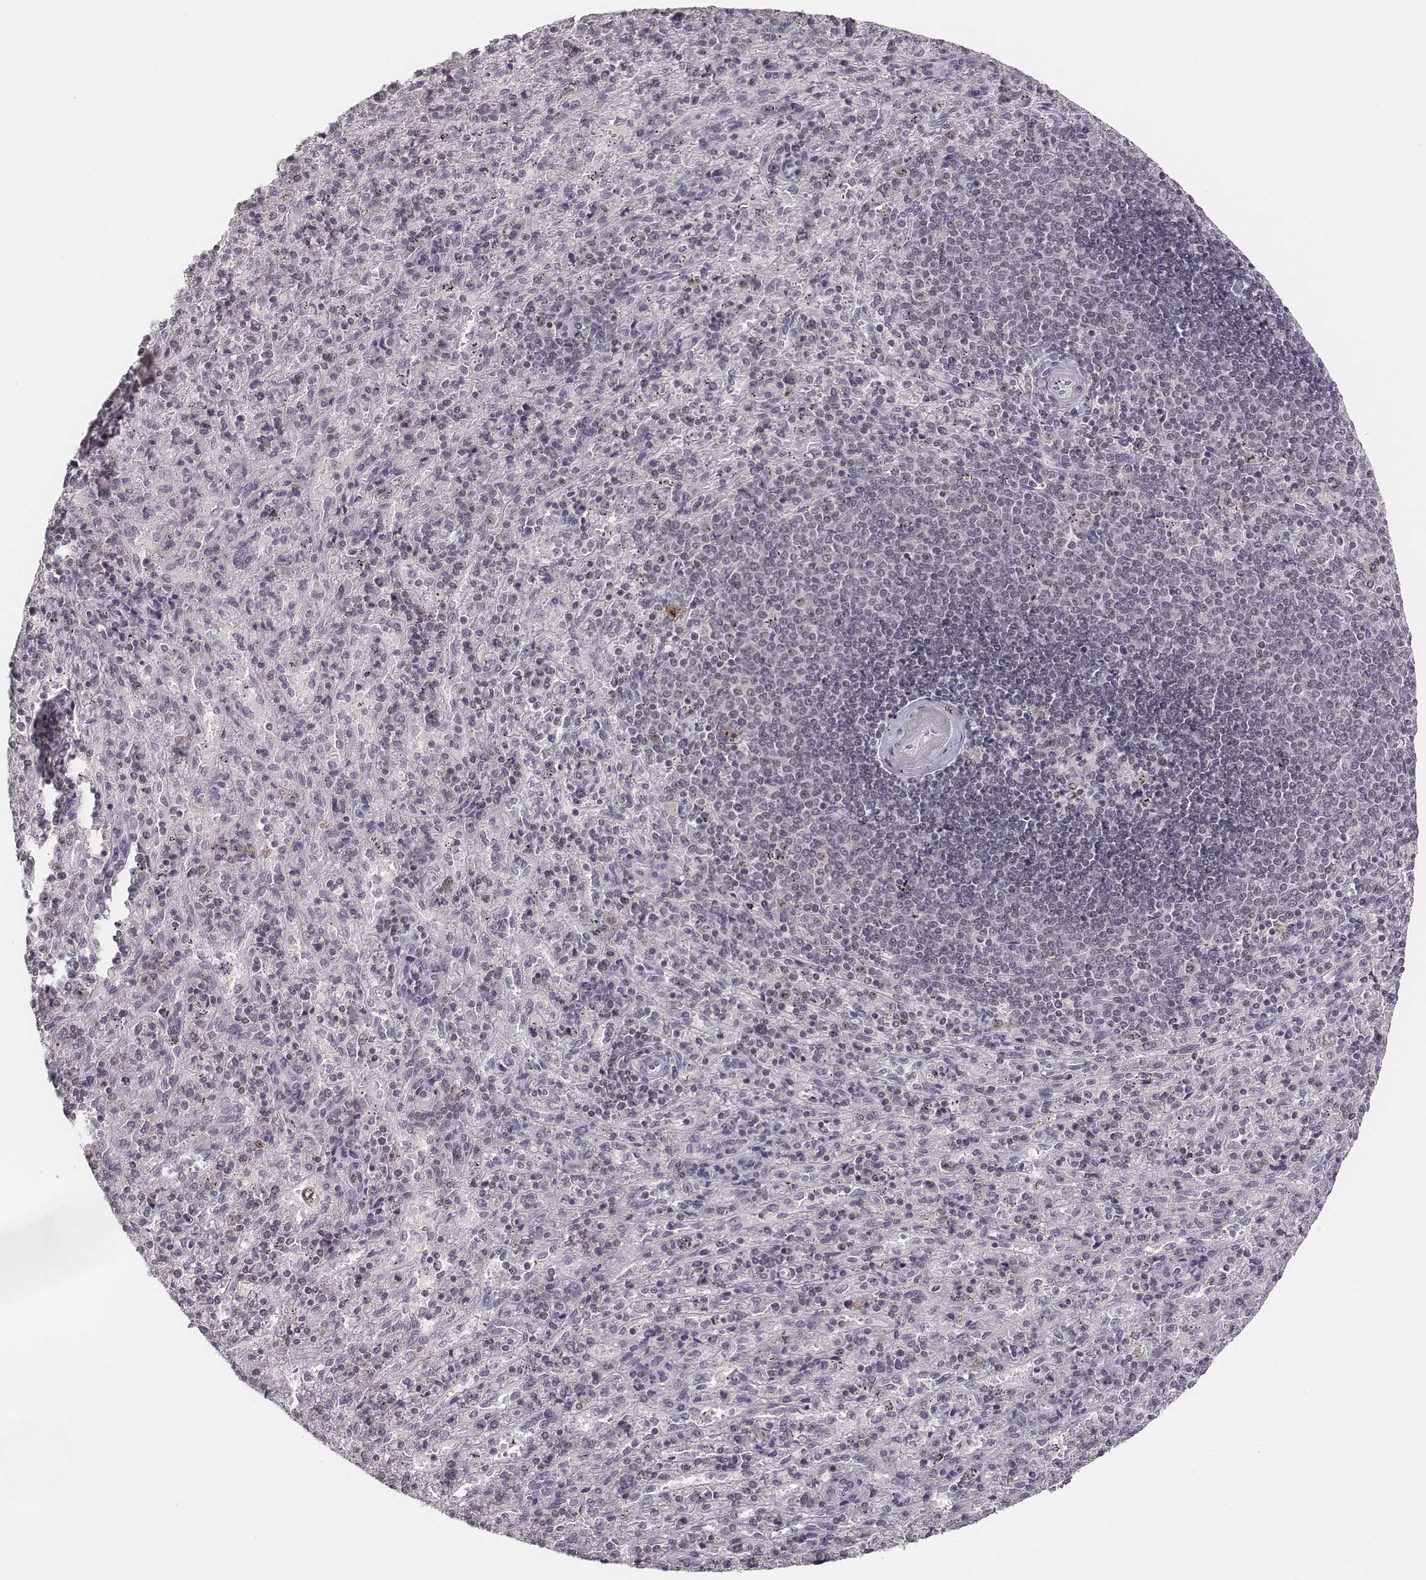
{"staining": {"intensity": "negative", "quantity": "none", "location": "none"}, "tissue": "spleen", "cell_type": "Cells in red pulp", "image_type": "normal", "snomed": [{"axis": "morphology", "description": "Normal tissue, NOS"}, {"axis": "topography", "description": "Spleen"}], "caption": "IHC micrograph of benign spleen stained for a protein (brown), which demonstrates no positivity in cells in red pulp.", "gene": "NIFK", "patient": {"sex": "male", "age": 57}}